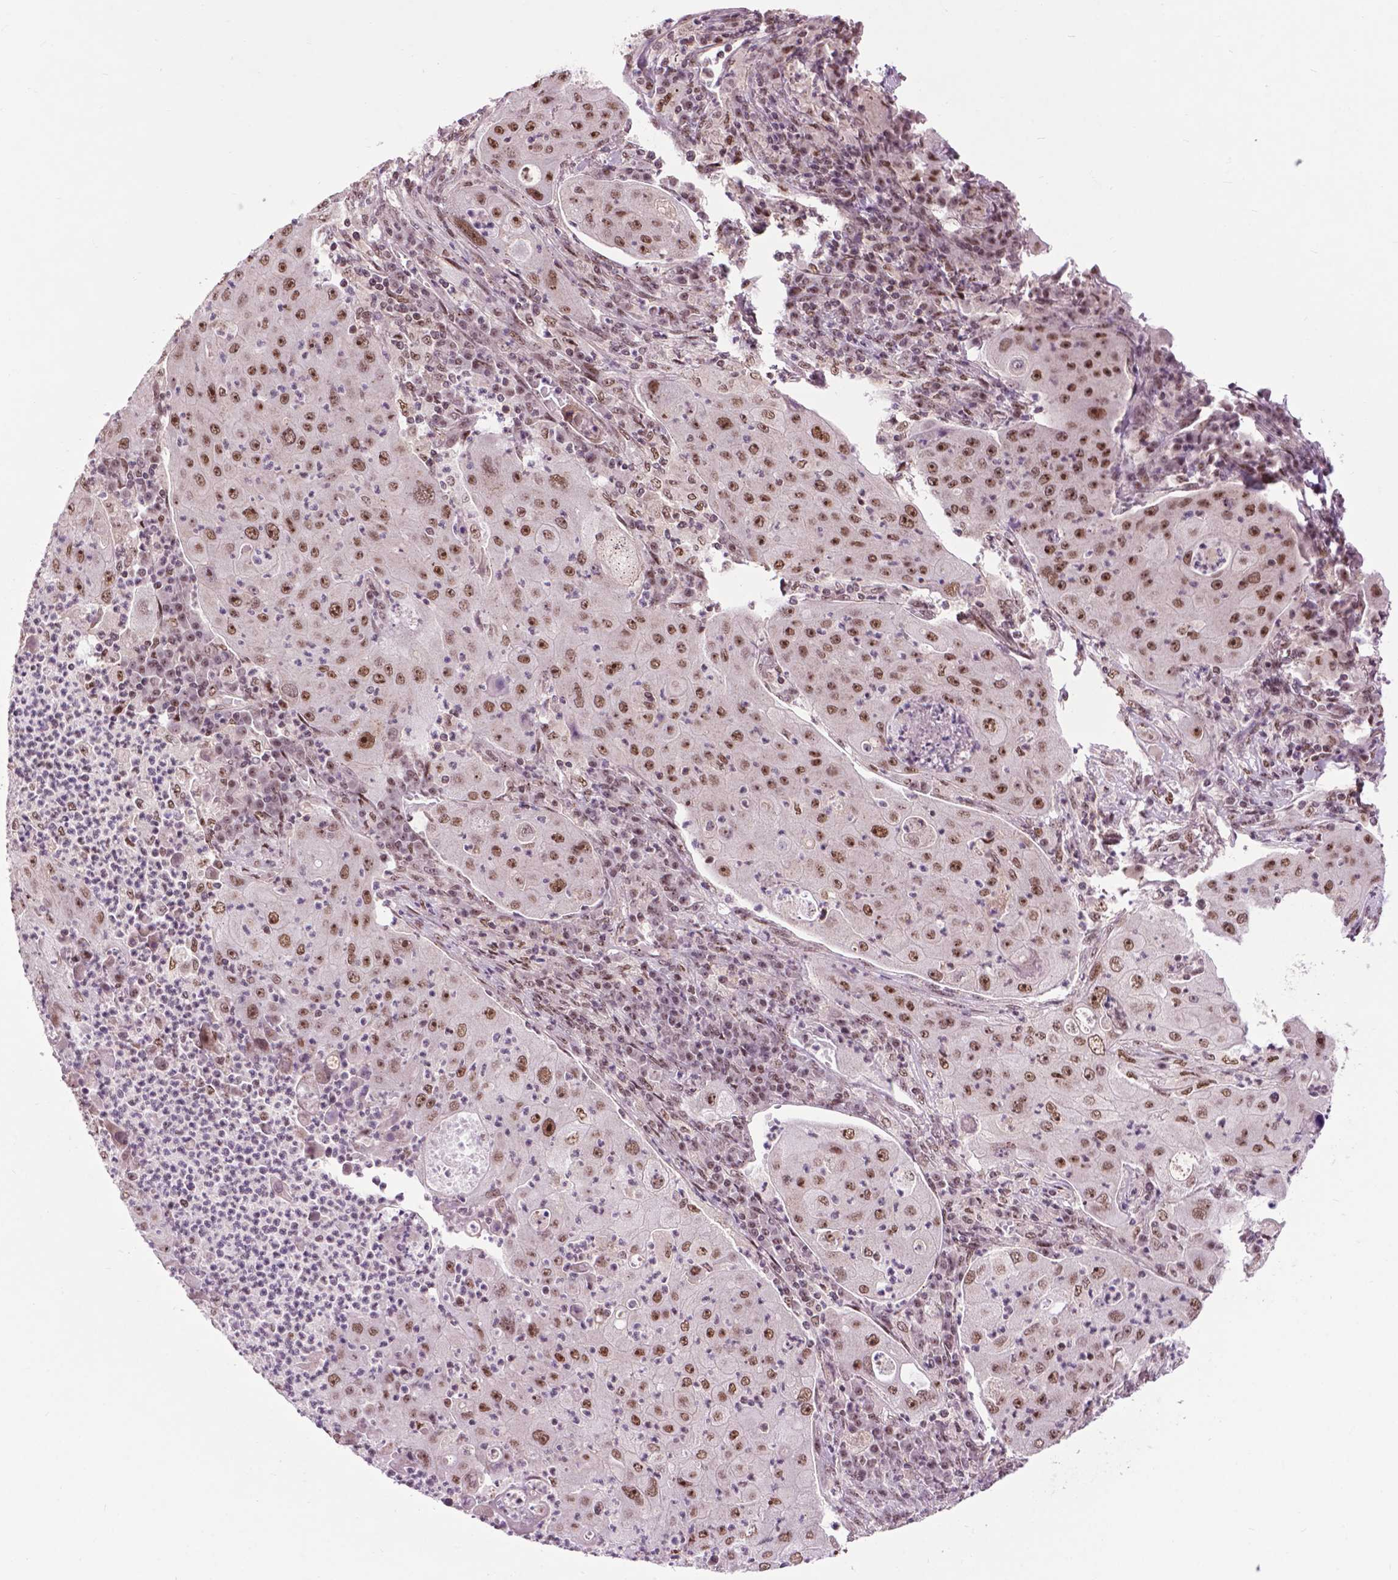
{"staining": {"intensity": "moderate", "quantity": ">75%", "location": "nuclear"}, "tissue": "lung cancer", "cell_type": "Tumor cells", "image_type": "cancer", "snomed": [{"axis": "morphology", "description": "Squamous cell carcinoma, NOS"}, {"axis": "topography", "description": "Lung"}], "caption": "Immunohistochemistry (IHC) of human lung squamous cell carcinoma demonstrates medium levels of moderate nuclear expression in about >75% of tumor cells.", "gene": "EAF1", "patient": {"sex": "female", "age": 59}}